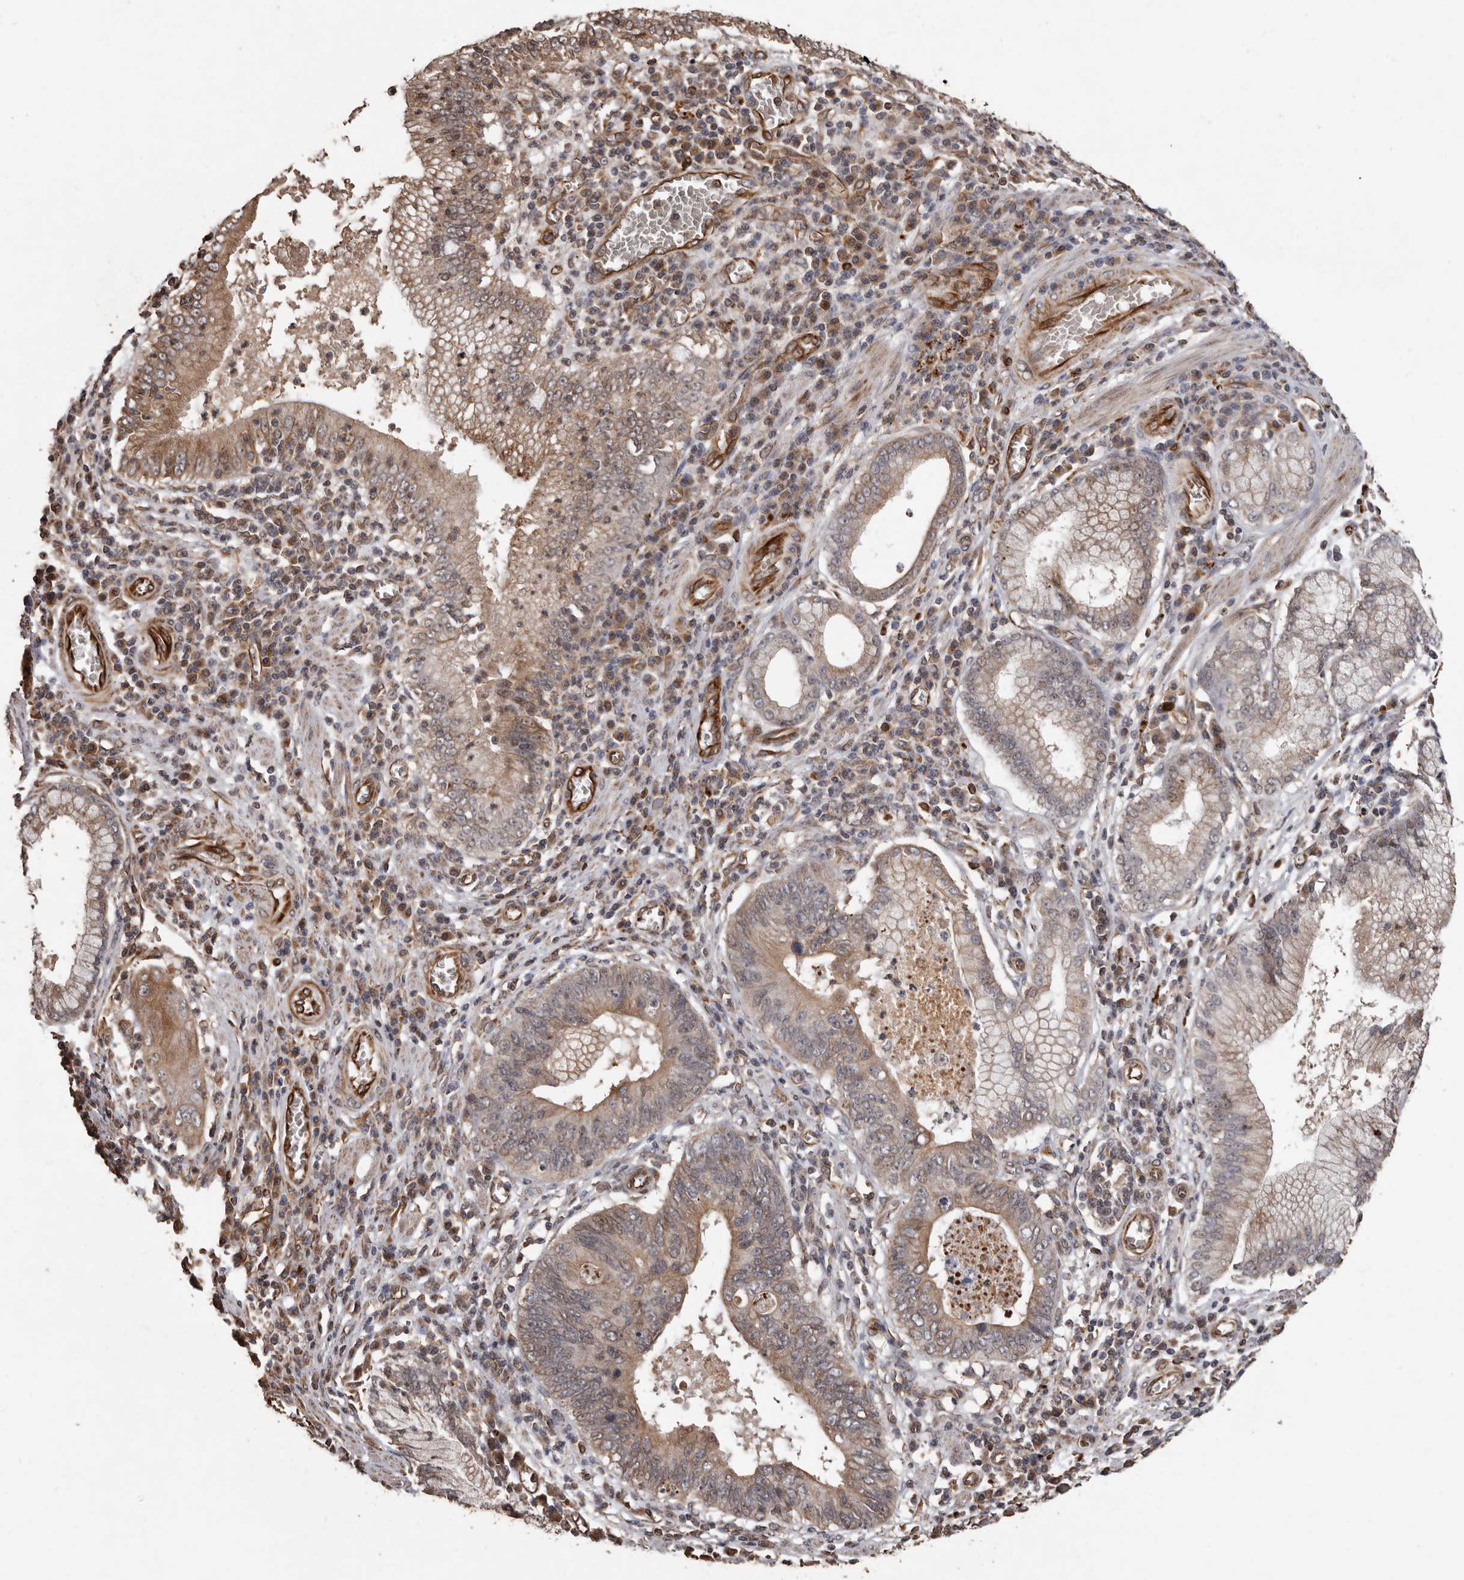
{"staining": {"intensity": "moderate", "quantity": ">75%", "location": "cytoplasmic/membranous"}, "tissue": "stomach cancer", "cell_type": "Tumor cells", "image_type": "cancer", "snomed": [{"axis": "morphology", "description": "Adenocarcinoma, NOS"}, {"axis": "topography", "description": "Stomach"}], "caption": "Stomach cancer stained with DAB IHC shows medium levels of moderate cytoplasmic/membranous positivity in about >75% of tumor cells.", "gene": "BRAT1", "patient": {"sex": "male", "age": 59}}